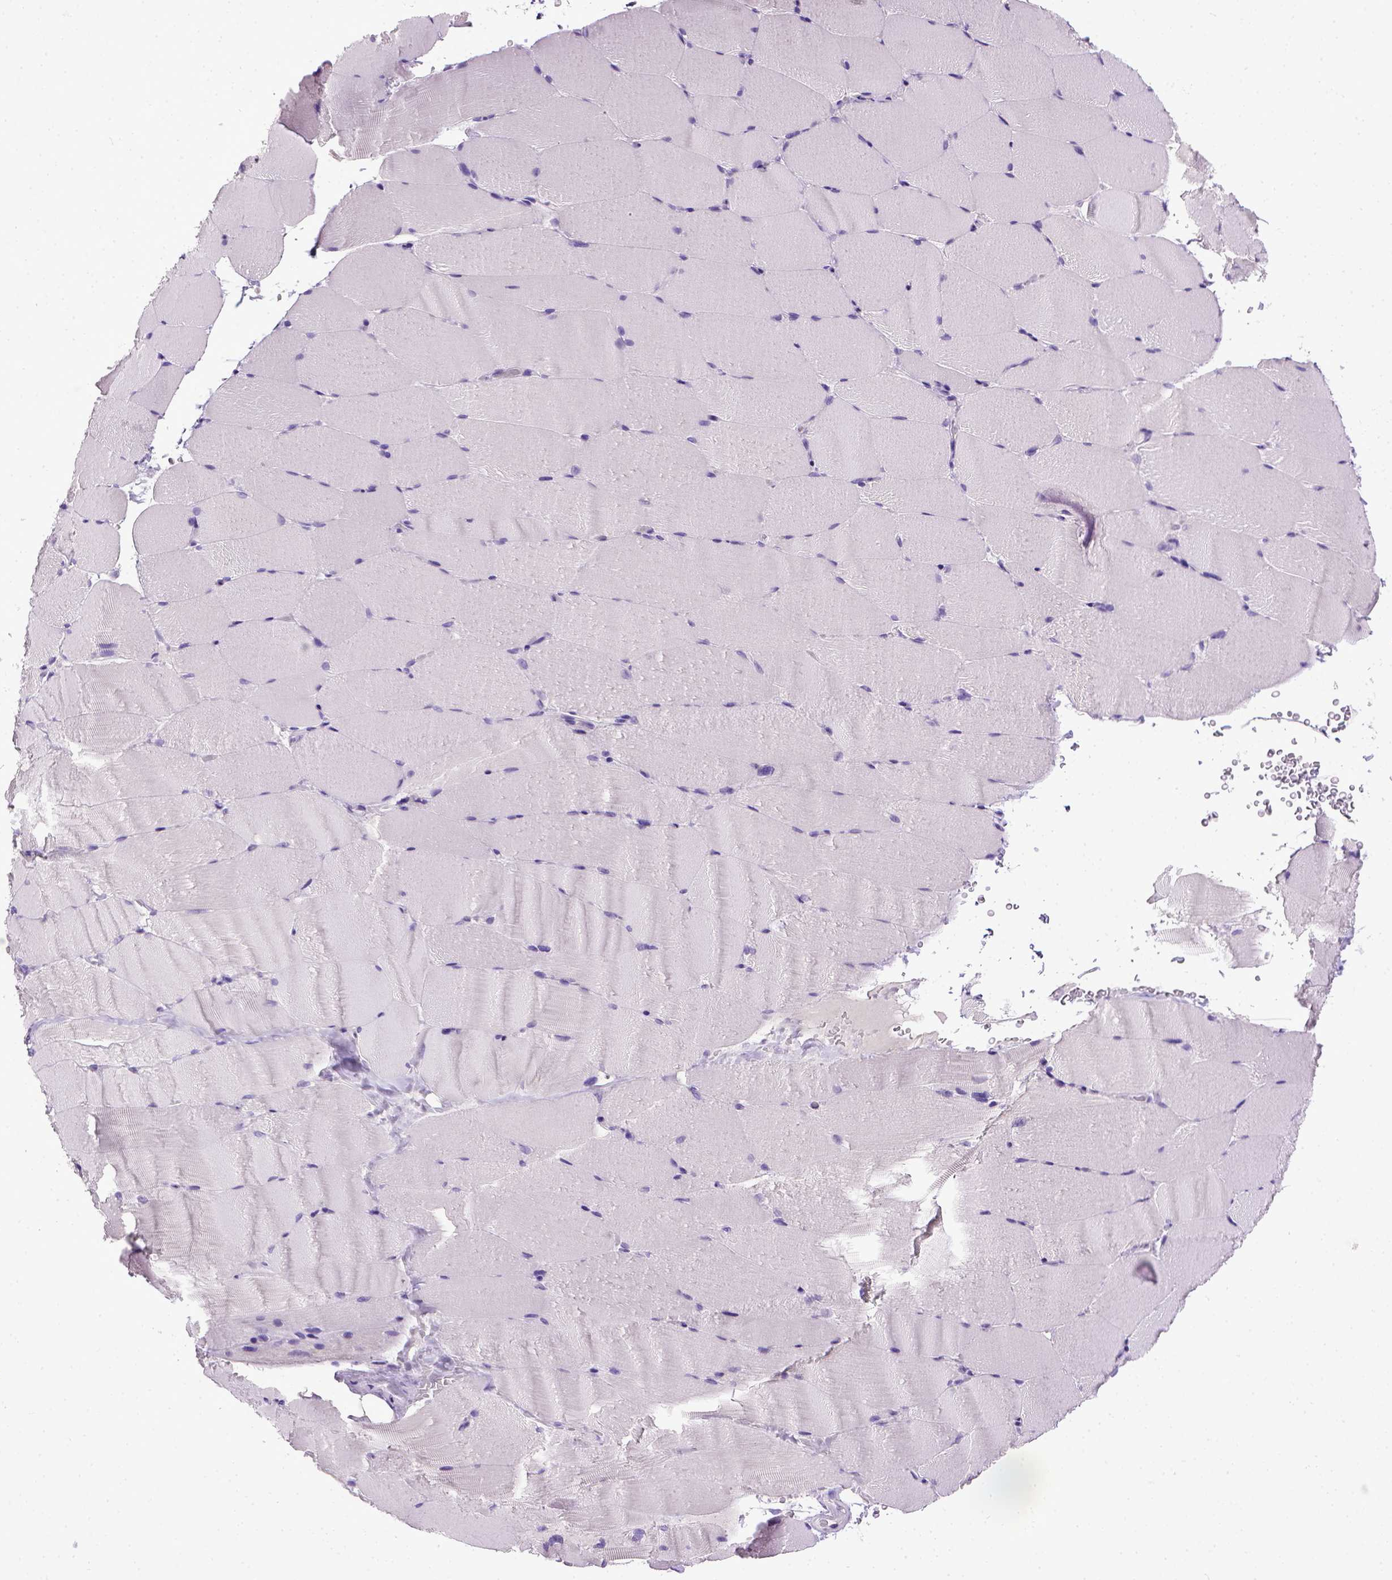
{"staining": {"intensity": "negative", "quantity": "none", "location": "none"}, "tissue": "skeletal muscle", "cell_type": "Myocytes", "image_type": "normal", "snomed": [{"axis": "morphology", "description": "Normal tissue, NOS"}, {"axis": "topography", "description": "Skeletal muscle"}], "caption": "This histopathology image is of normal skeletal muscle stained with IHC to label a protein in brown with the nuclei are counter-stained blue. There is no staining in myocytes. (Brightfield microscopy of DAB IHC at high magnification).", "gene": "CDH1", "patient": {"sex": "female", "age": 37}}